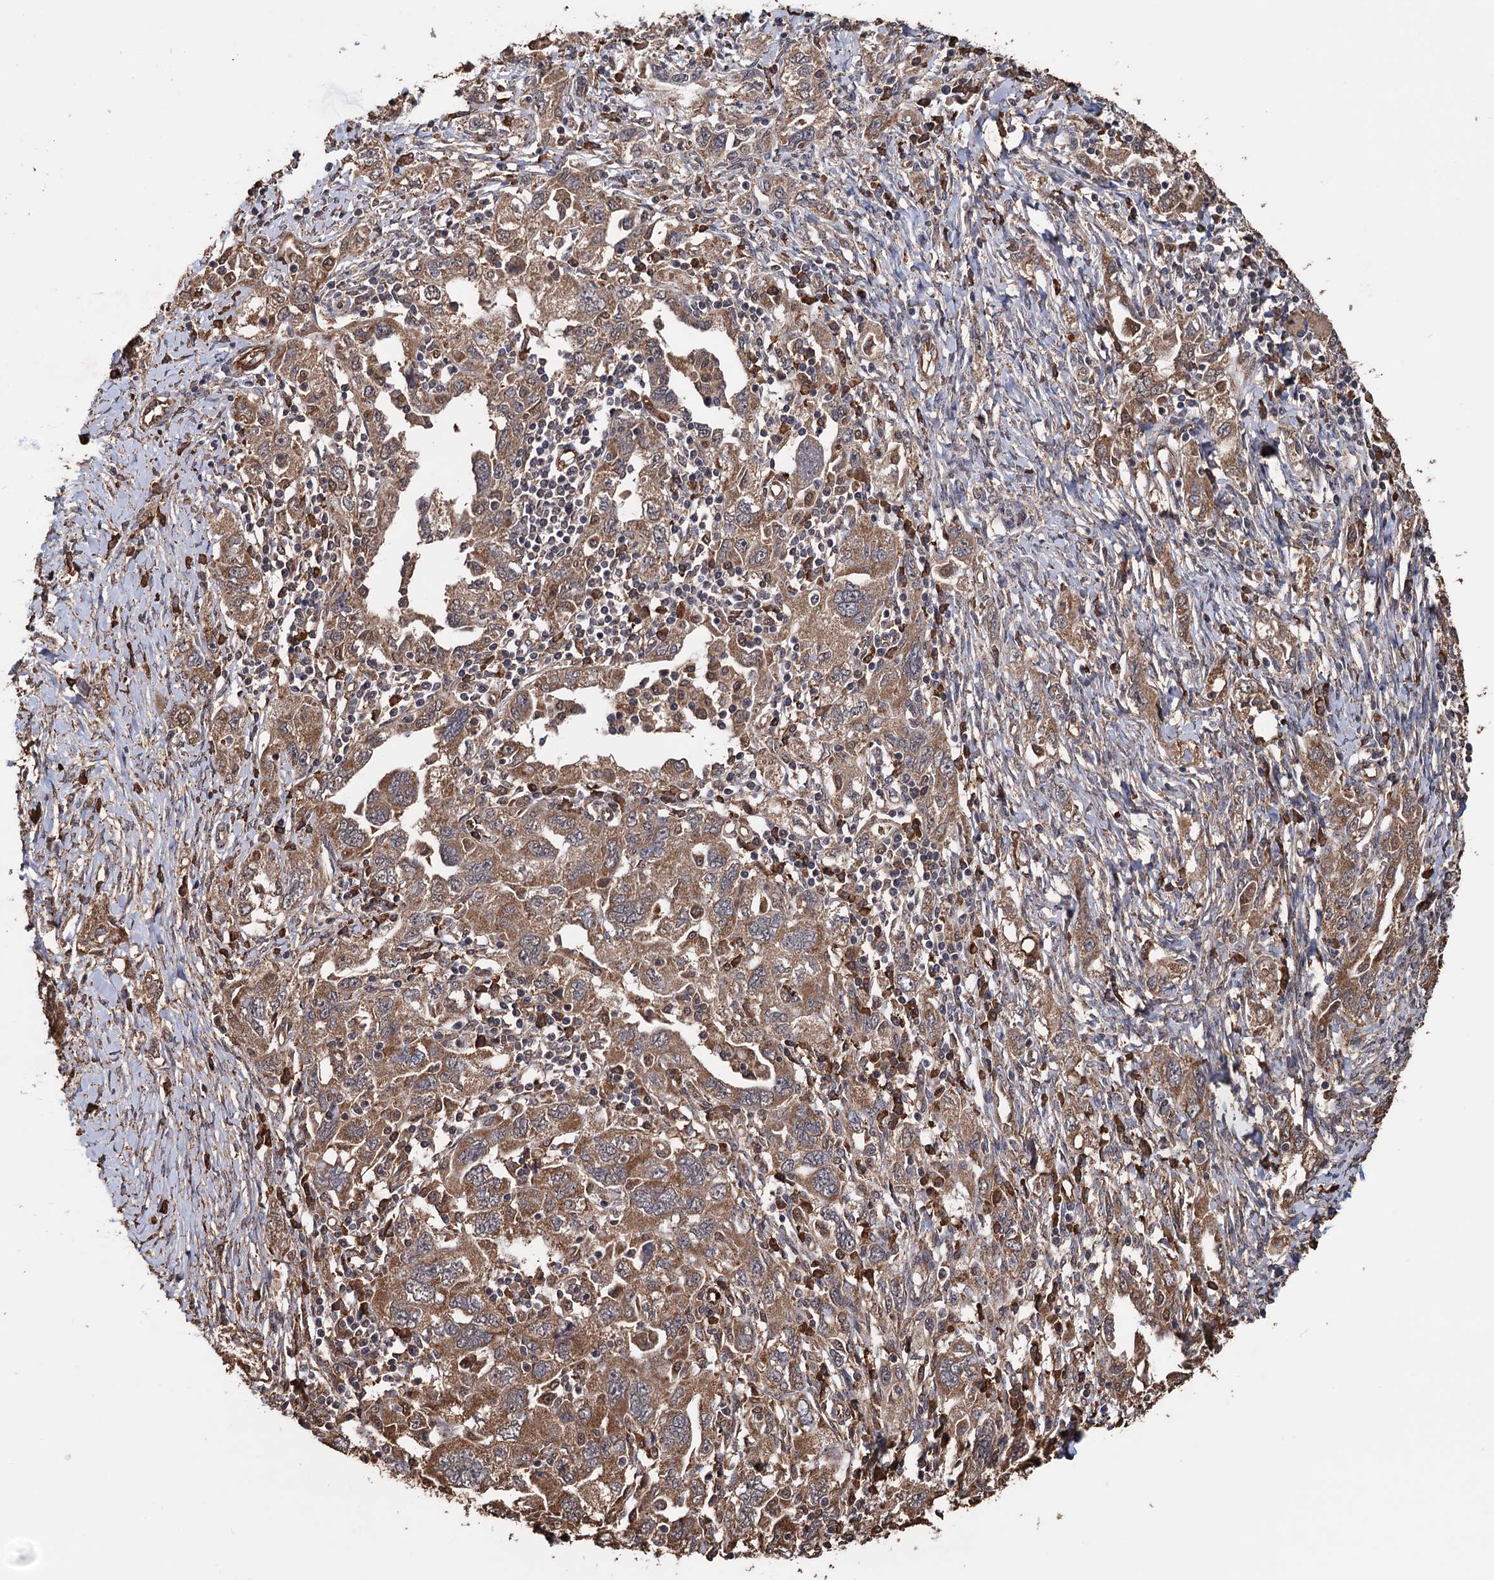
{"staining": {"intensity": "moderate", "quantity": ">75%", "location": "cytoplasmic/membranous"}, "tissue": "ovarian cancer", "cell_type": "Tumor cells", "image_type": "cancer", "snomed": [{"axis": "morphology", "description": "Carcinoma, NOS"}, {"axis": "morphology", "description": "Cystadenocarcinoma, serous, NOS"}, {"axis": "topography", "description": "Ovary"}], "caption": "A medium amount of moderate cytoplasmic/membranous expression is seen in about >75% of tumor cells in carcinoma (ovarian) tissue.", "gene": "TBC1D12", "patient": {"sex": "female", "age": 69}}